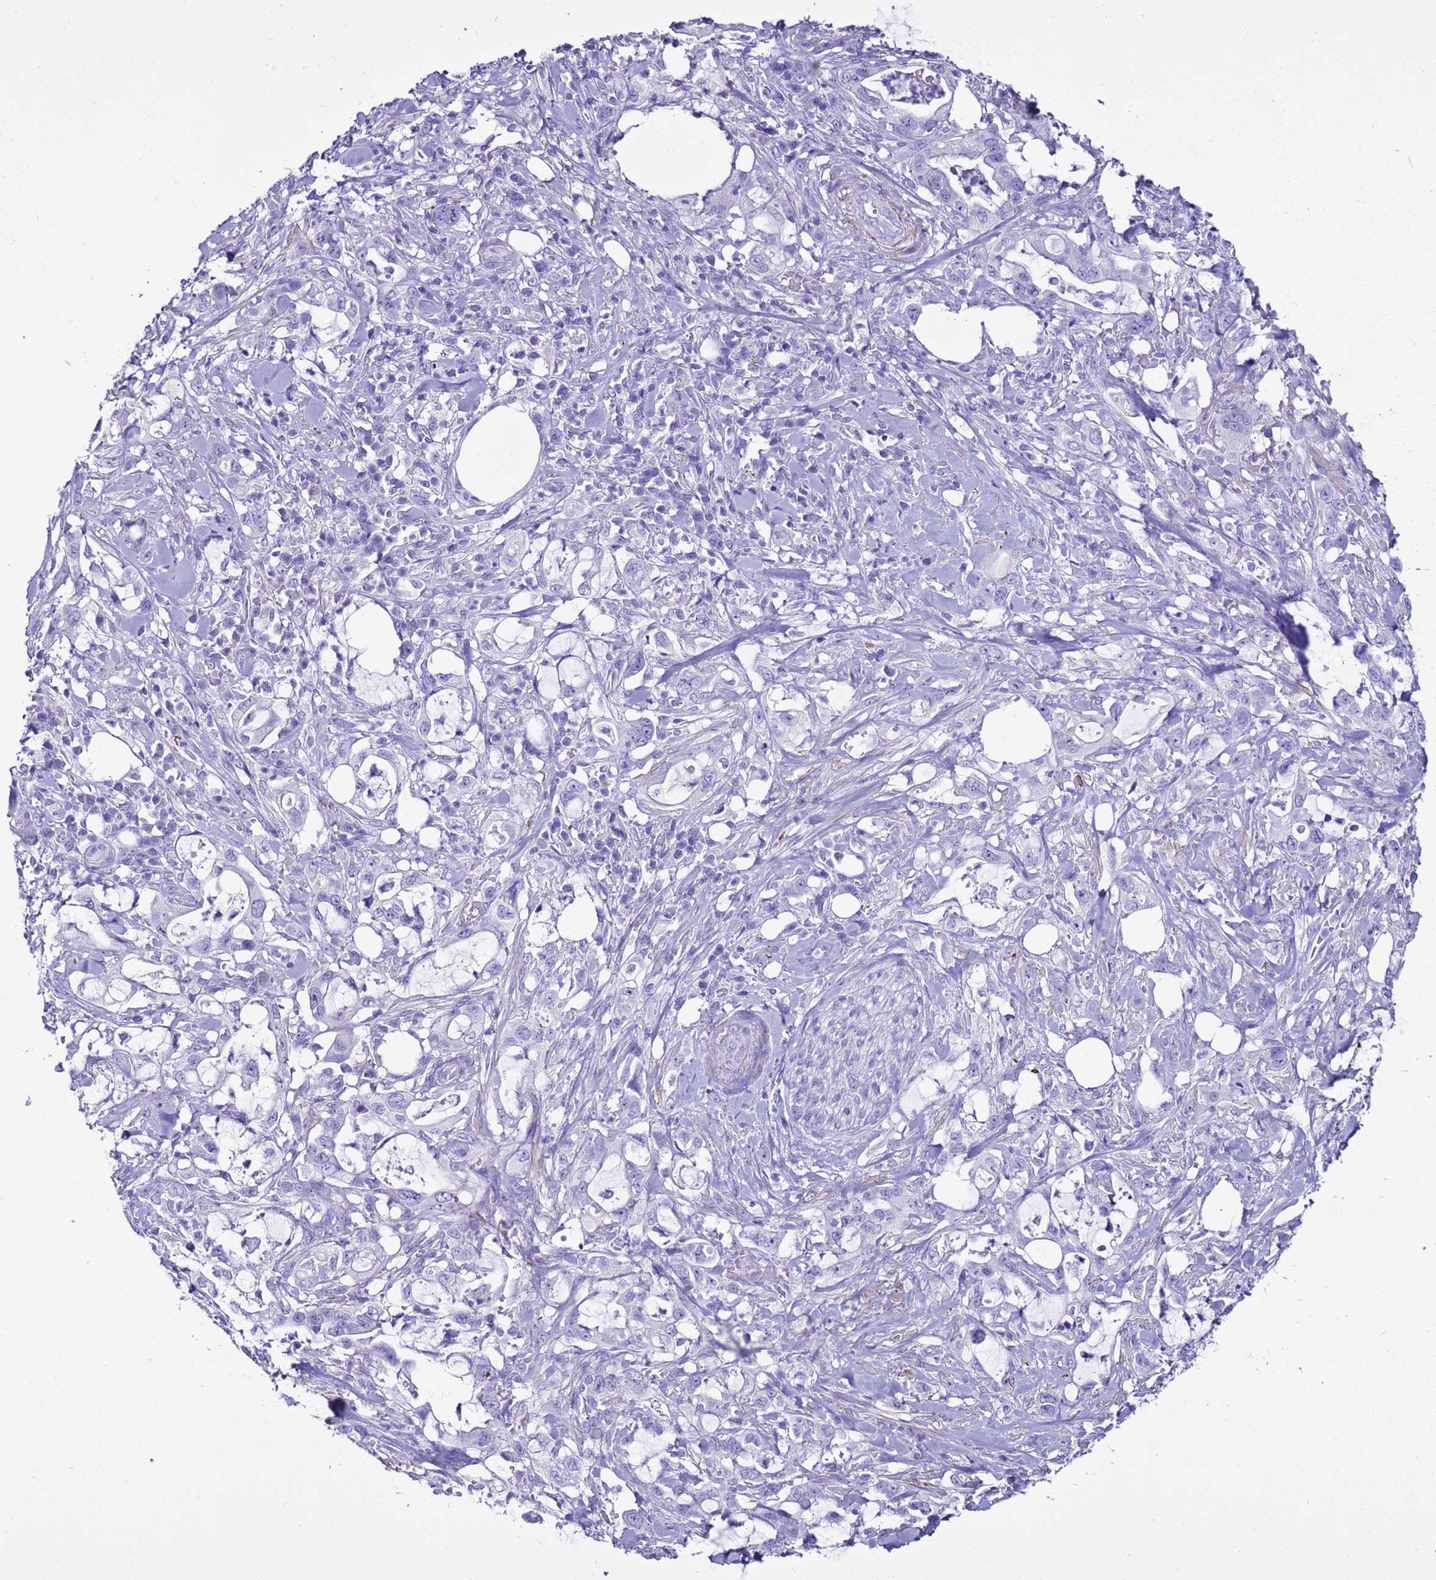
{"staining": {"intensity": "negative", "quantity": "none", "location": "none"}, "tissue": "pancreatic cancer", "cell_type": "Tumor cells", "image_type": "cancer", "snomed": [{"axis": "morphology", "description": "Adenocarcinoma, NOS"}, {"axis": "topography", "description": "Pancreas"}], "caption": "Immunohistochemistry (IHC) micrograph of neoplastic tissue: adenocarcinoma (pancreatic) stained with DAB (3,3'-diaminobenzidine) displays no significant protein staining in tumor cells.", "gene": "LCMT1", "patient": {"sex": "female", "age": 61}}